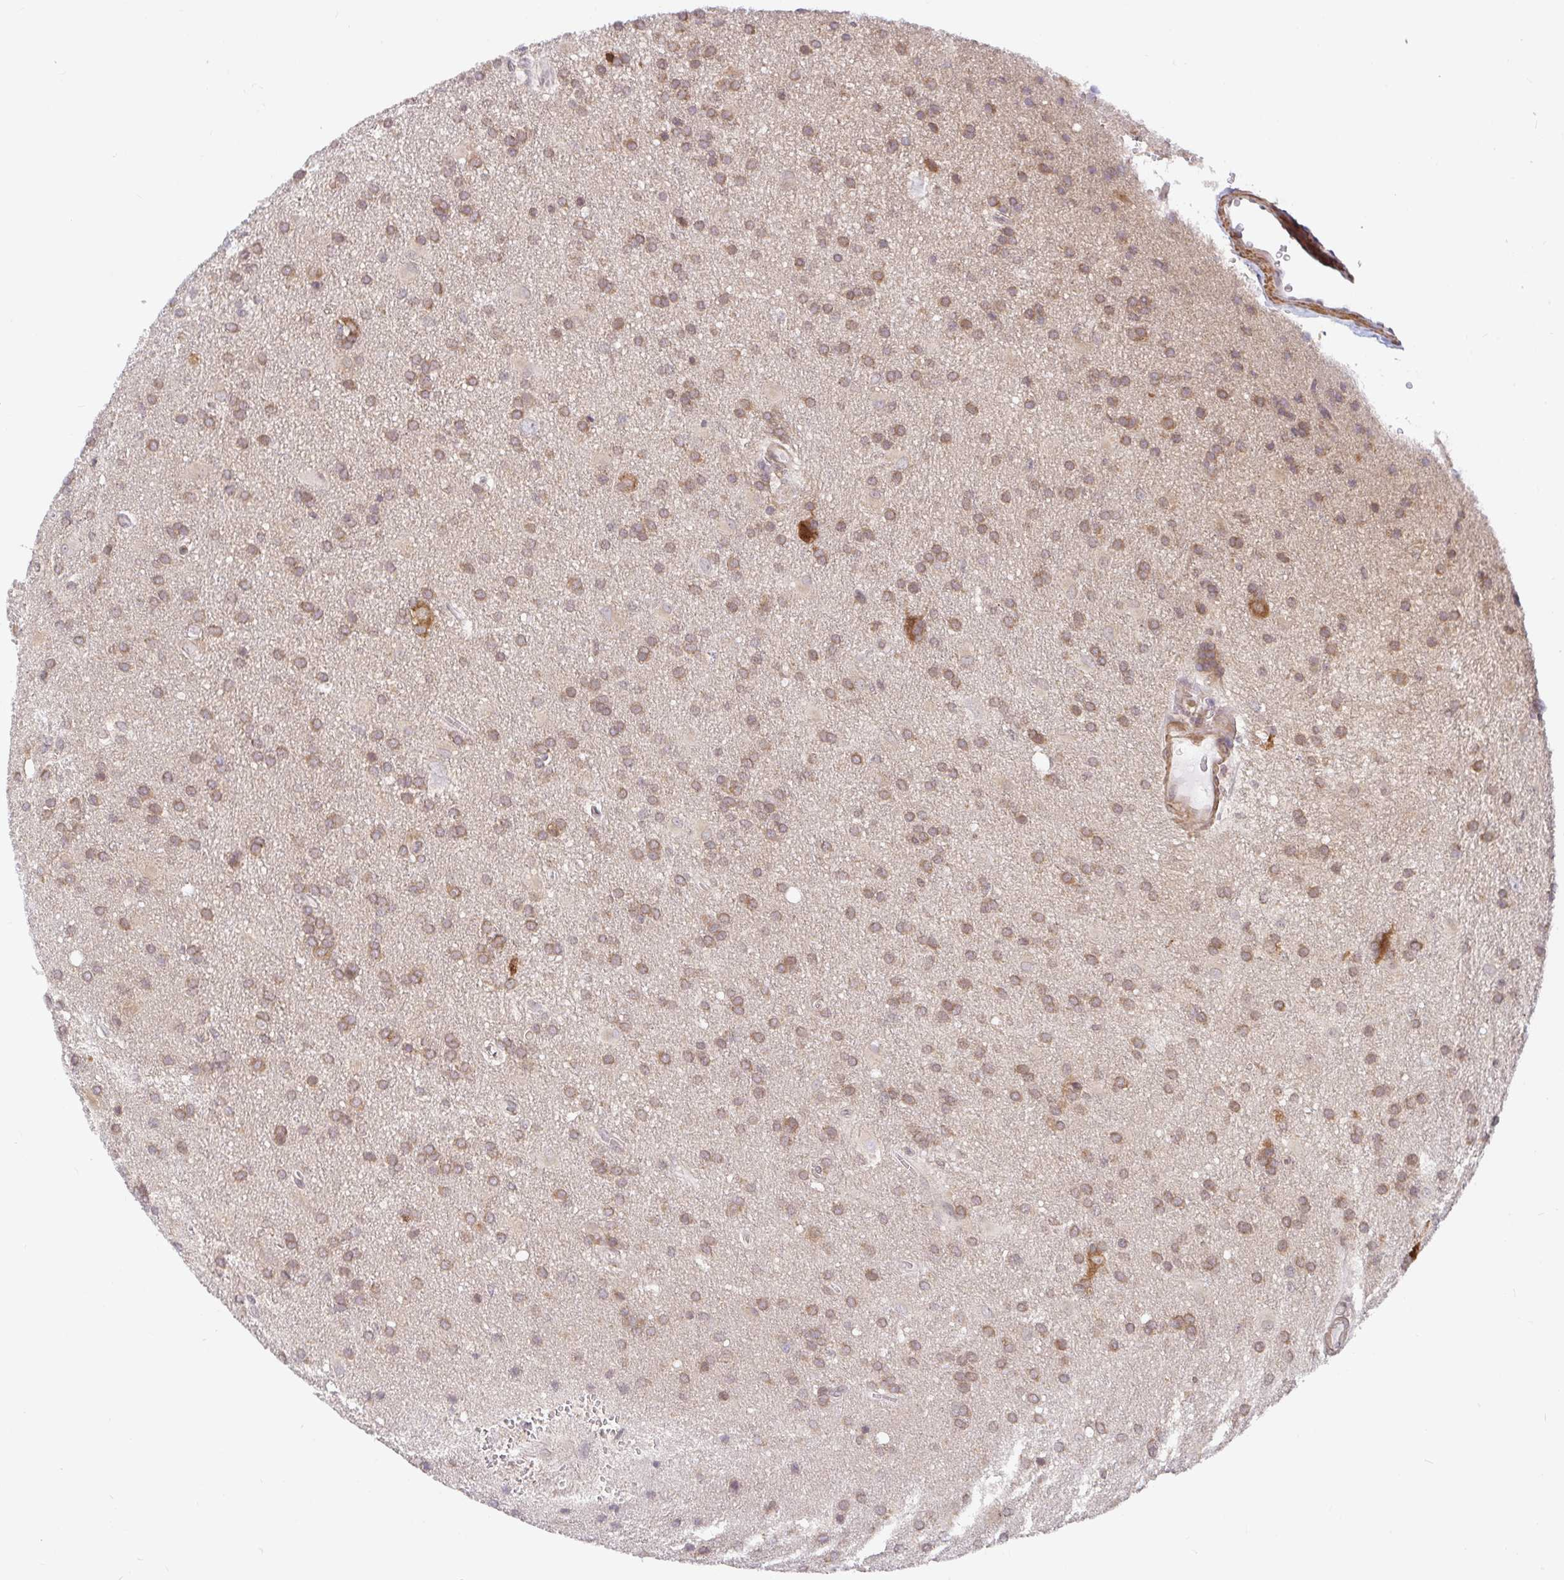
{"staining": {"intensity": "weak", "quantity": ">75%", "location": "cytoplasmic/membranous"}, "tissue": "glioma", "cell_type": "Tumor cells", "image_type": "cancer", "snomed": [{"axis": "morphology", "description": "Glioma, malignant, Low grade"}, {"axis": "topography", "description": "Brain"}], "caption": "The immunohistochemical stain shows weak cytoplasmic/membranous expression in tumor cells of low-grade glioma (malignant) tissue. (Brightfield microscopy of DAB IHC at high magnification).", "gene": "LARP1", "patient": {"sex": "male", "age": 66}}